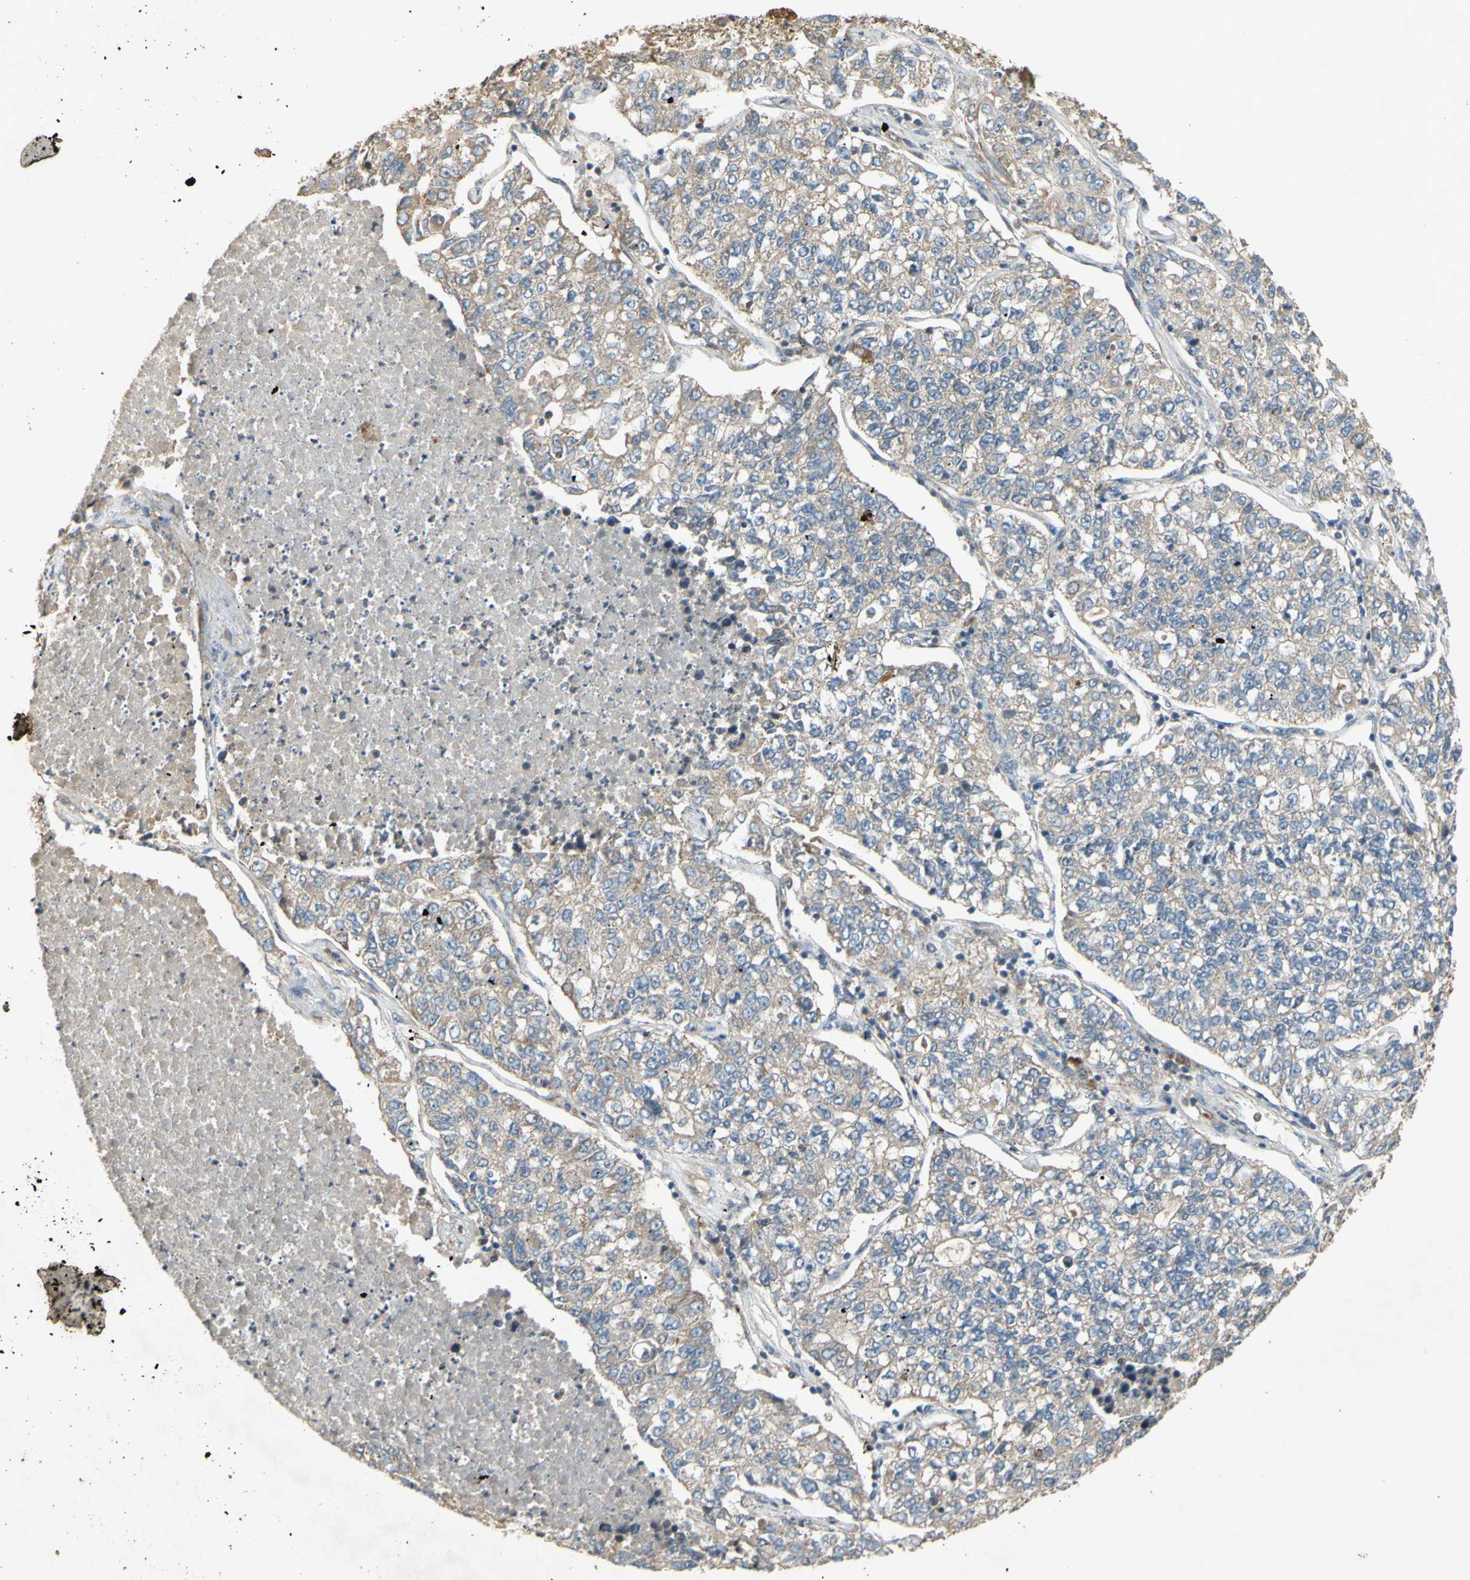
{"staining": {"intensity": "moderate", "quantity": "<25%", "location": "cytoplasmic/membranous"}, "tissue": "lung cancer", "cell_type": "Tumor cells", "image_type": "cancer", "snomed": [{"axis": "morphology", "description": "Adenocarcinoma, NOS"}, {"axis": "topography", "description": "Lung"}], "caption": "Moderate cytoplasmic/membranous positivity for a protein is identified in approximately <25% of tumor cells of lung adenocarcinoma using immunohistochemistry.", "gene": "PARD6A", "patient": {"sex": "male", "age": 49}}